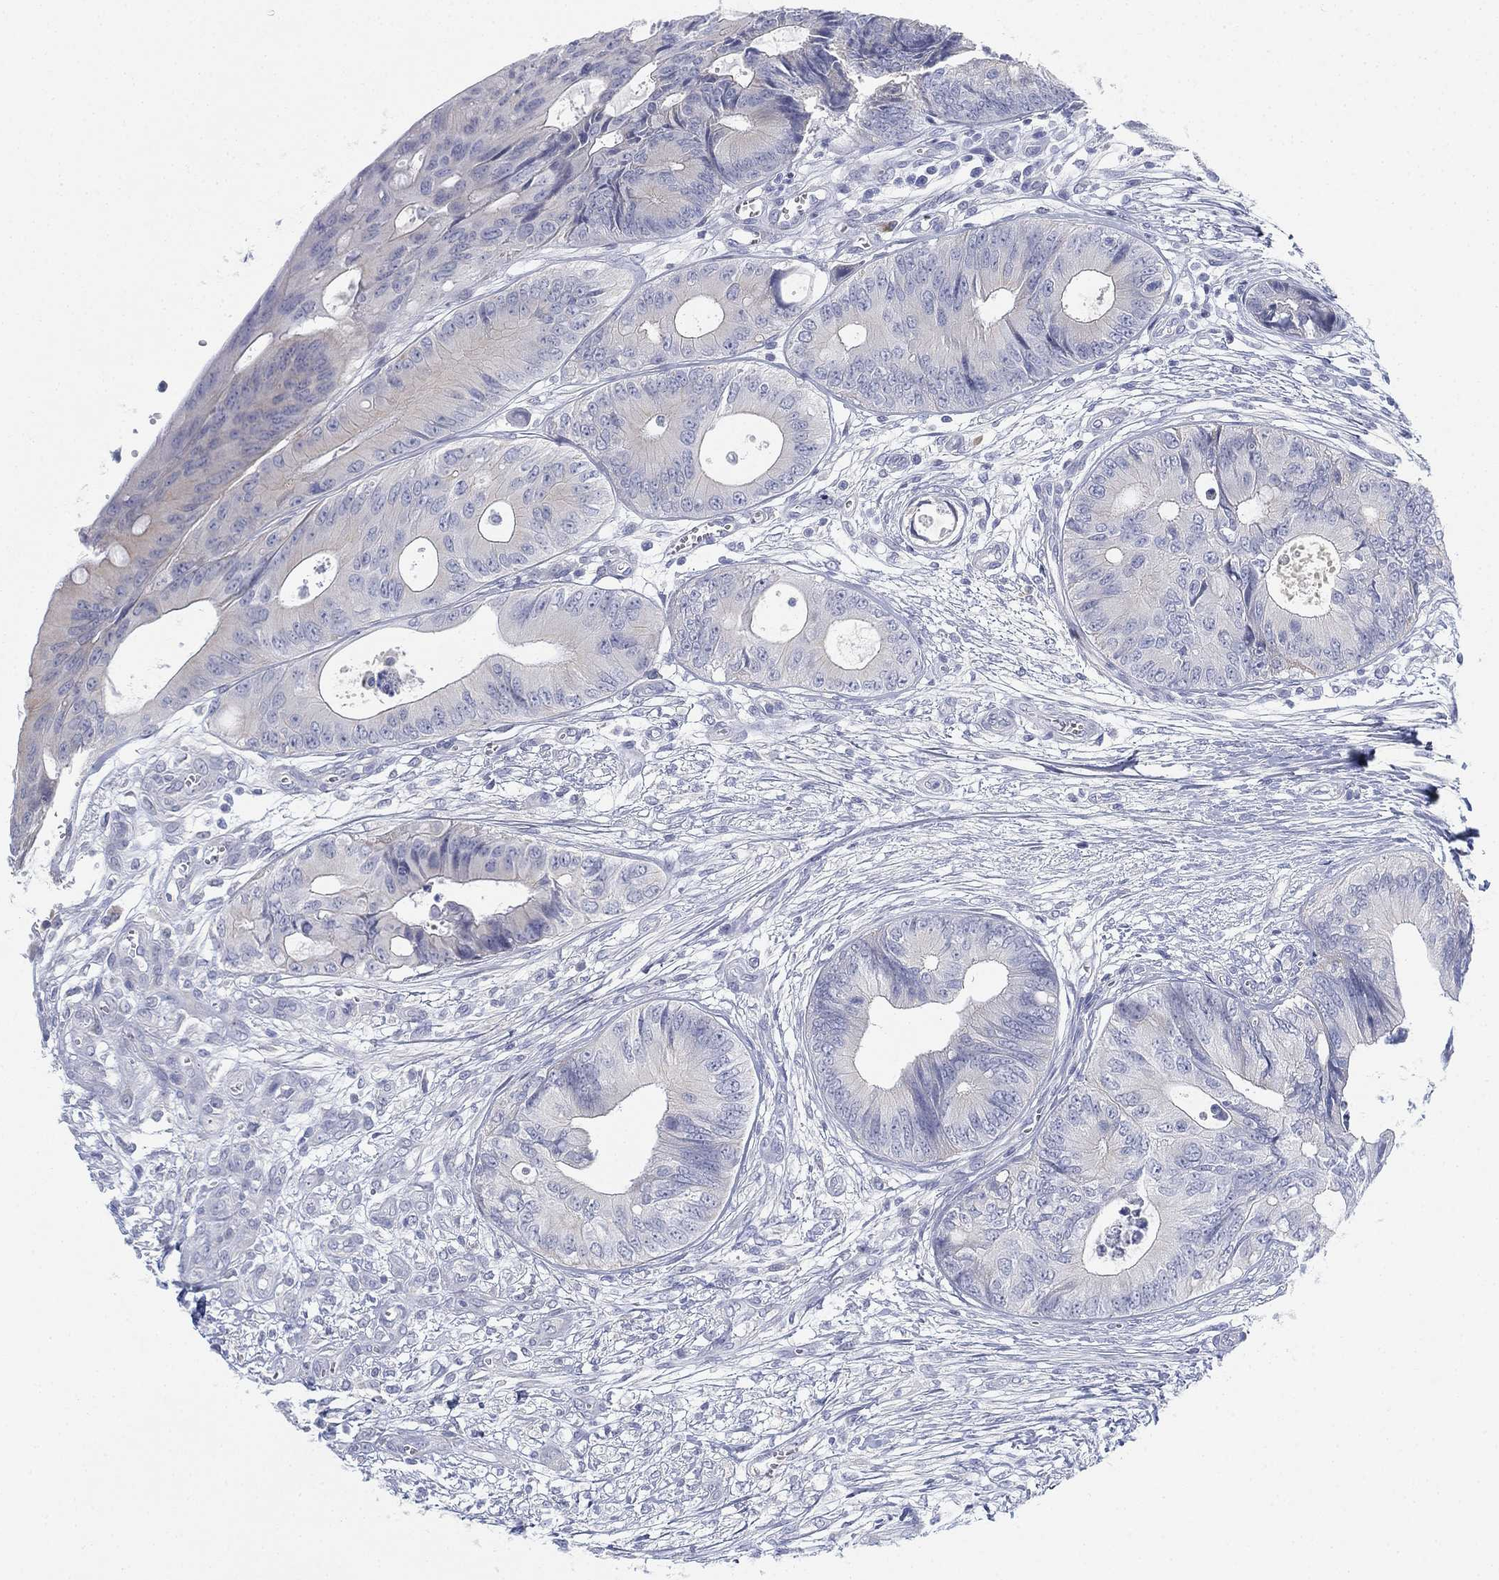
{"staining": {"intensity": "negative", "quantity": "none", "location": "none"}, "tissue": "colorectal cancer", "cell_type": "Tumor cells", "image_type": "cancer", "snomed": [{"axis": "morphology", "description": "Normal tissue, NOS"}, {"axis": "morphology", "description": "Adenocarcinoma, NOS"}, {"axis": "topography", "description": "Colon"}], "caption": "An immunohistochemistry (IHC) histopathology image of colorectal adenocarcinoma is shown. There is no staining in tumor cells of colorectal adenocarcinoma. Brightfield microscopy of immunohistochemistry stained with DAB (3,3'-diaminobenzidine) (brown) and hematoxylin (blue), captured at high magnification.", "gene": "GCNA", "patient": {"sex": "male", "age": 65}}